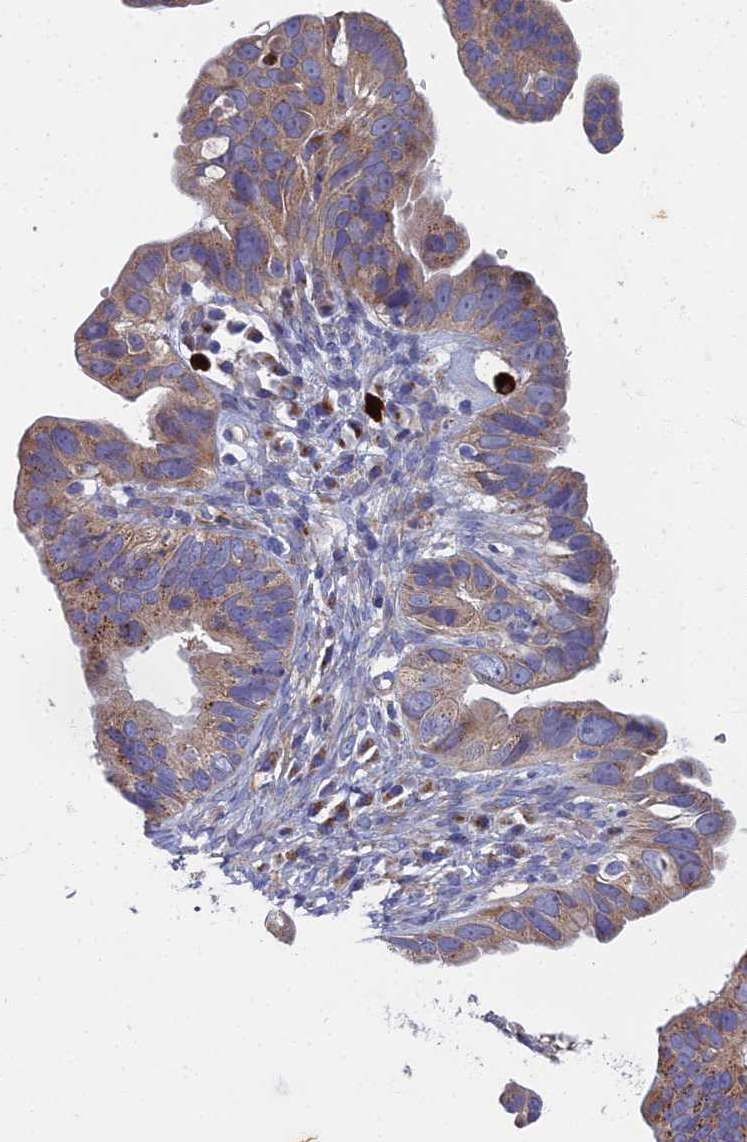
{"staining": {"intensity": "moderate", "quantity": "25%-75%", "location": "cytoplasmic/membranous"}, "tissue": "ovarian cancer", "cell_type": "Tumor cells", "image_type": "cancer", "snomed": [{"axis": "morphology", "description": "Cystadenocarcinoma, serous, NOS"}, {"axis": "topography", "description": "Ovary"}], "caption": "Protein staining of serous cystadenocarcinoma (ovarian) tissue exhibits moderate cytoplasmic/membranous expression in about 25%-75% of tumor cells.", "gene": "RNASEK", "patient": {"sex": "female", "age": 56}}